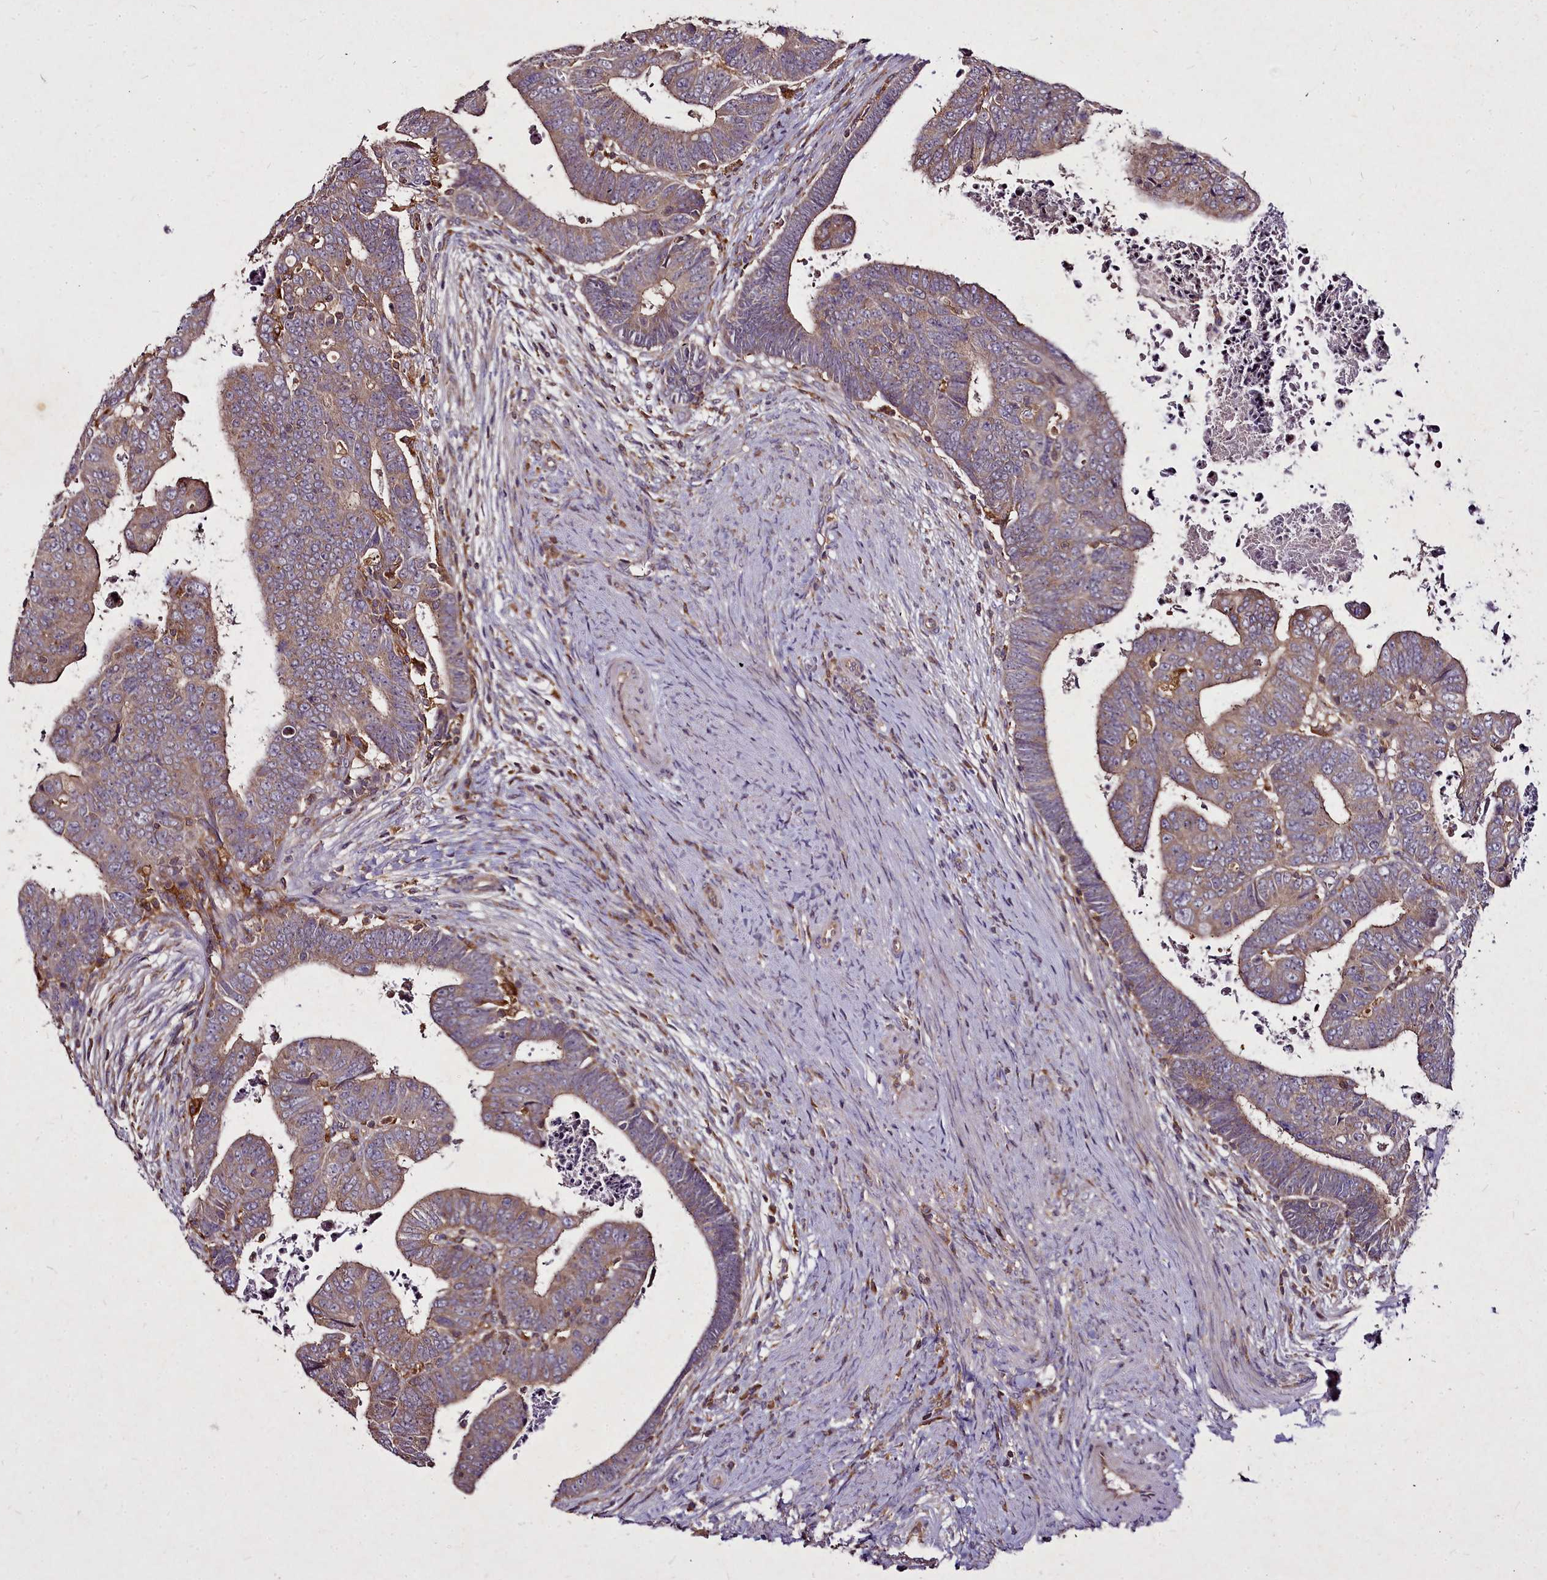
{"staining": {"intensity": "weak", "quantity": ">75%", "location": "cytoplasmic/membranous"}, "tissue": "colorectal cancer", "cell_type": "Tumor cells", "image_type": "cancer", "snomed": [{"axis": "morphology", "description": "Normal tissue, NOS"}, {"axis": "morphology", "description": "Adenocarcinoma, NOS"}, {"axis": "topography", "description": "Rectum"}], "caption": "This histopathology image exhibits IHC staining of human adenocarcinoma (colorectal), with low weak cytoplasmic/membranous positivity in approximately >75% of tumor cells.", "gene": "NCKAP1L", "patient": {"sex": "female", "age": 65}}